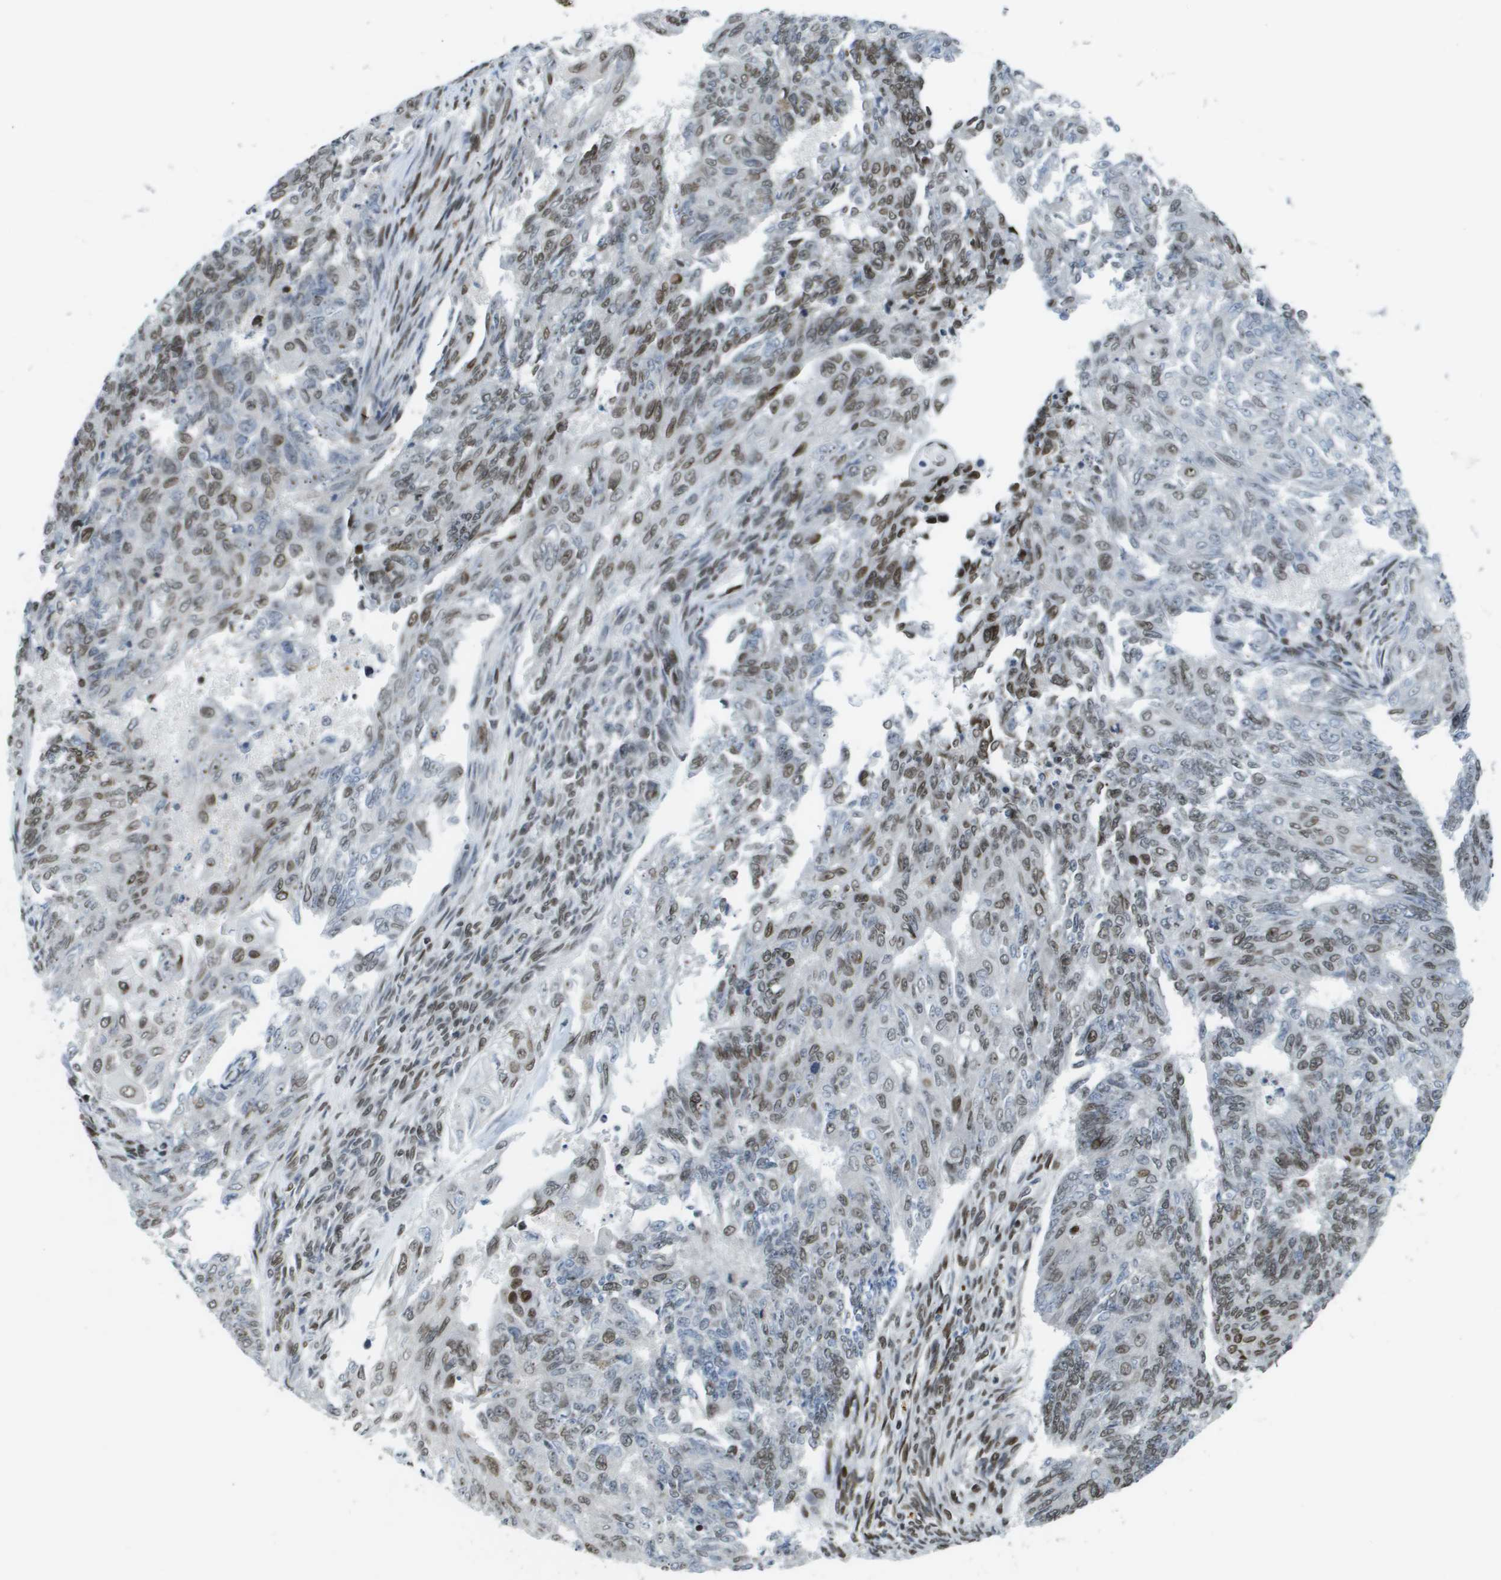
{"staining": {"intensity": "moderate", "quantity": "25%-75%", "location": "nuclear"}, "tissue": "endometrial cancer", "cell_type": "Tumor cells", "image_type": "cancer", "snomed": [{"axis": "morphology", "description": "Adenocarcinoma, NOS"}, {"axis": "topography", "description": "Endometrium"}], "caption": "High-magnification brightfield microscopy of endometrial cancer stained with DAB (3,3'-diaminobenzidine) (brown) and counterstained with hematoxylin (blue). tumor cells exhibit moderate nuclear positivity is seen in about25%-75% of cells.", "gene": "RECQL4", "patient": {"sex": "female", "age": 32}}